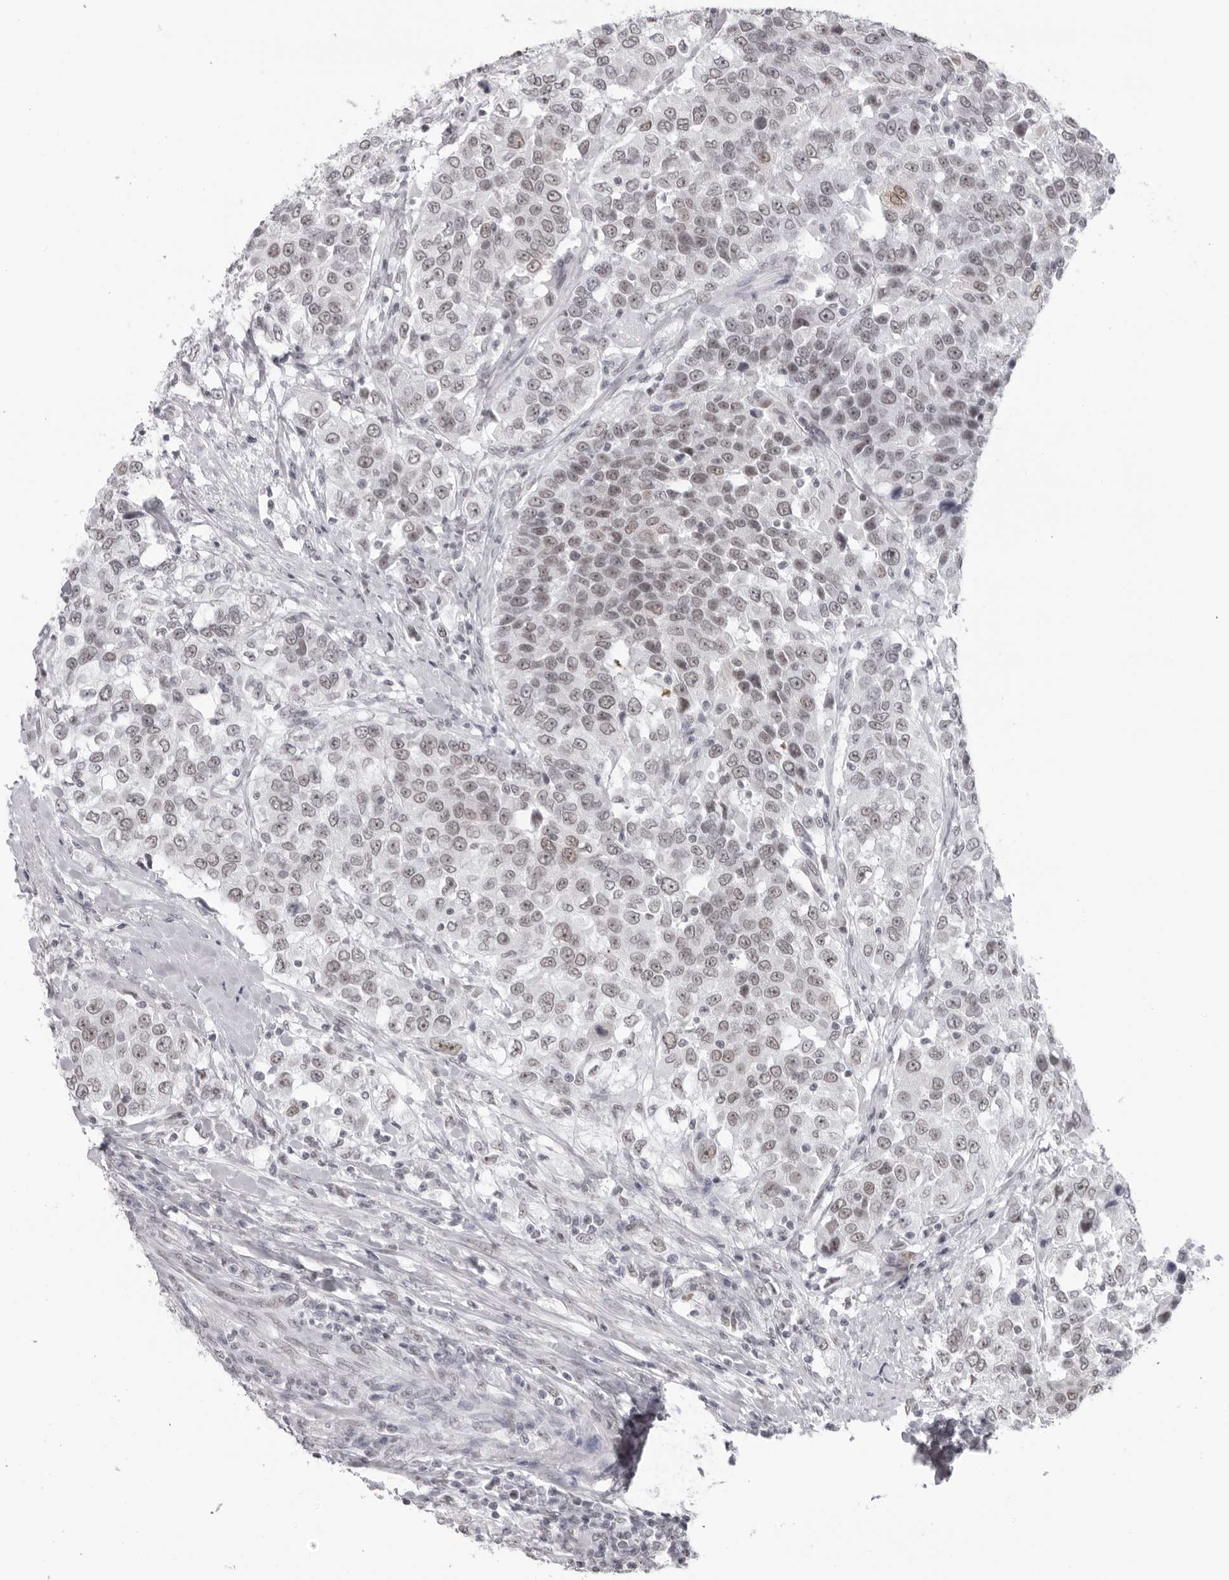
{"staining": {"intensity": "weak", "quantity": ">75%", "location": "nuclear"}, "tissue": "urothelial cancer", "cell_type": "Tumor cells", "image_type": "cancer", "snomed": [{"axis": "morphology", "description": "Urothelial carcinoma, High grade"}, {"axis": "topography", "description": "Urinary bladder"}], "caption": "The image exhibits staining of urothelial carcinoma (high-grade), revealing weak nuclear protein positivity (brown color) within tumor cells. (IHC, brightfield microscopy, high magnification).", "gene": "ESPN", "patient": {"sex": "female", "age": 80}}